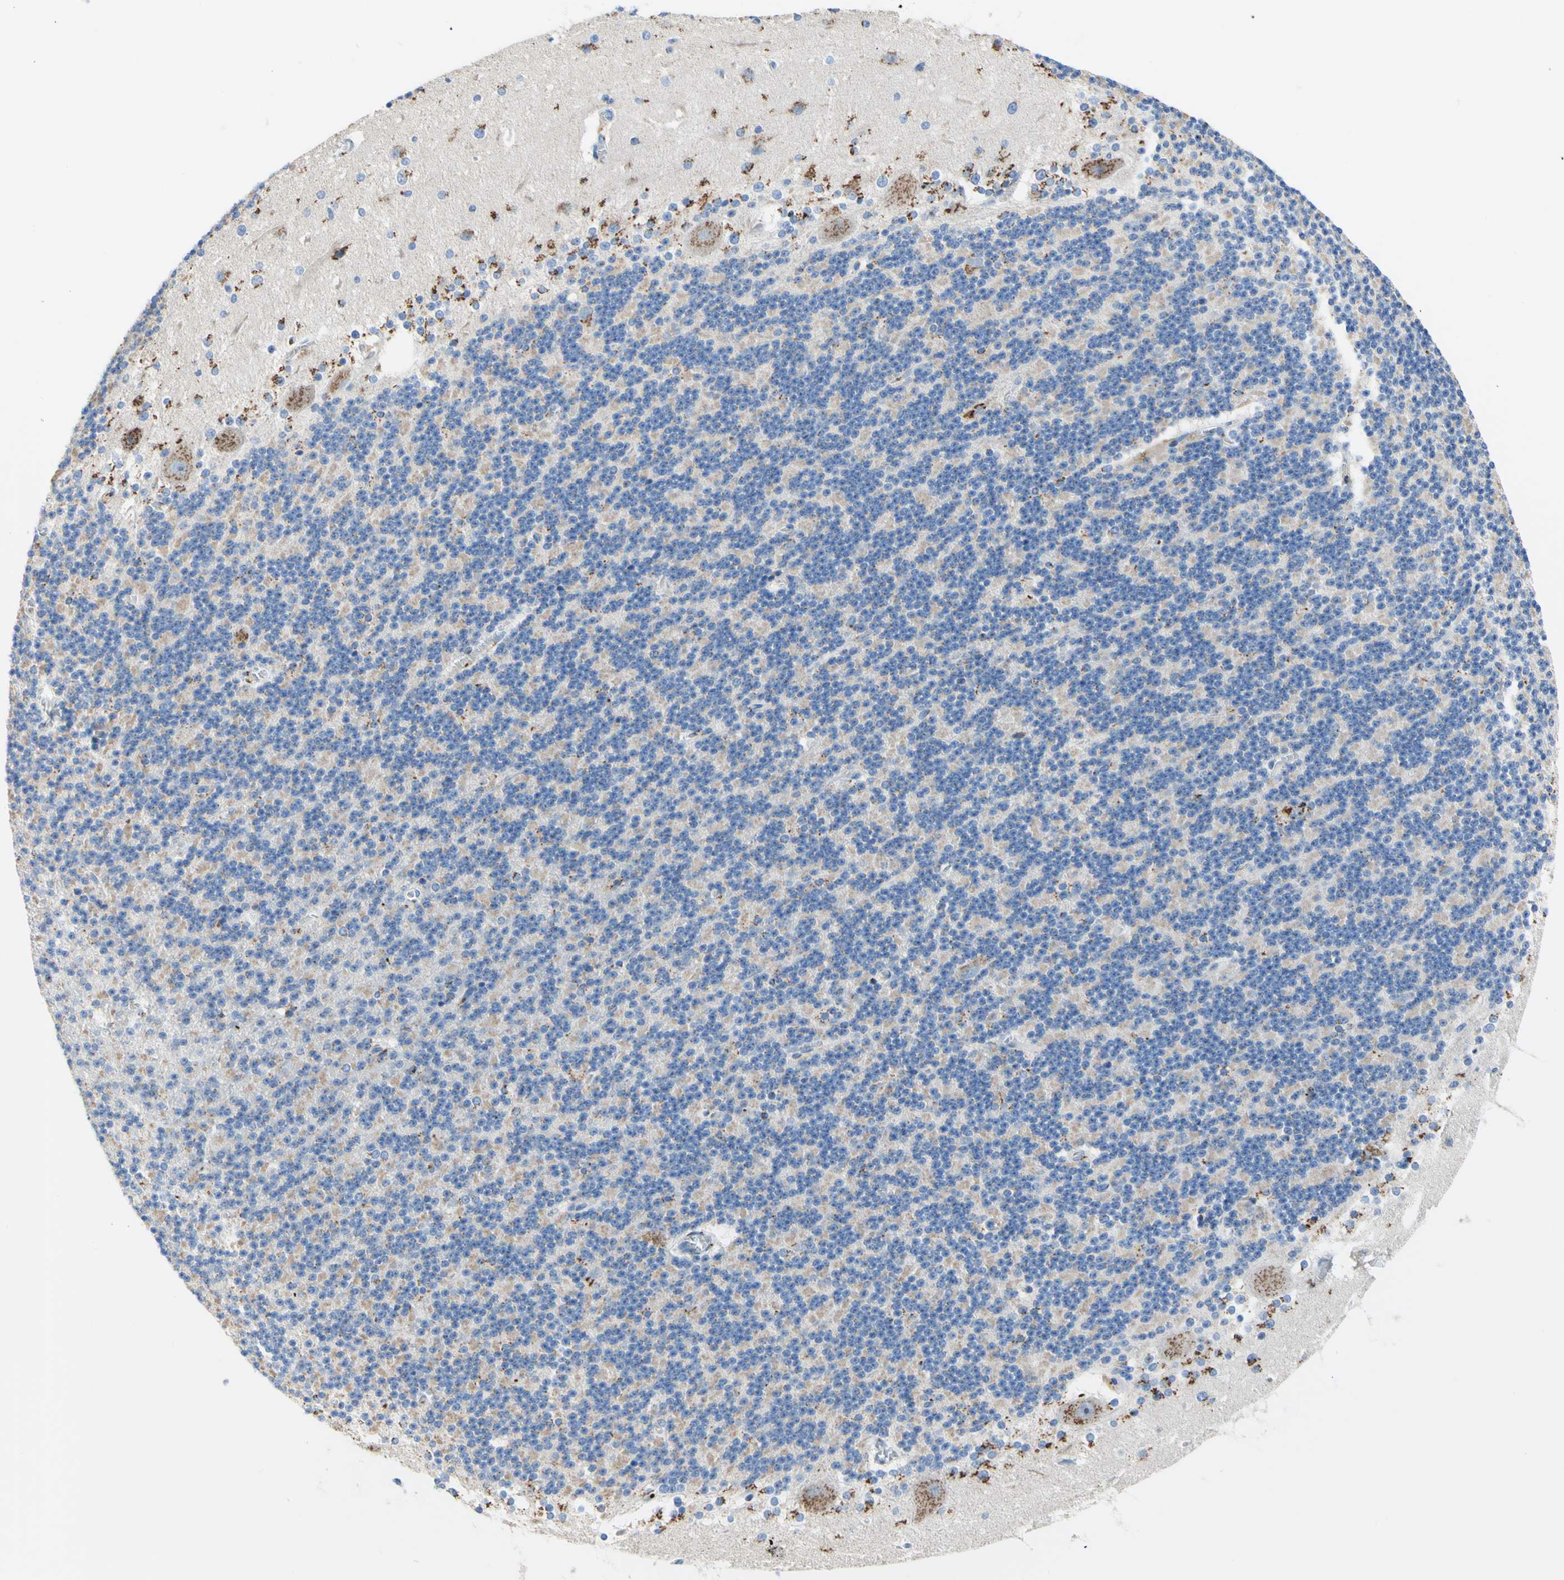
{"staining": {"intensity": "weak", "quantity": "25%-75%", "location": "cytoplasmic/membranous"}, "tissue": "cerebellum", "cell_type": "Cells in granular layer", "image_type": "normal", "snomed": [{"axis": "morphology", "description": "Normal tissue, NOS"}, {"axis": "topography", "description": "Cerebellum"}], "caption": "Immunohistochemical staining of benign cerebellum displays 25%-75% levels of weak cytoplasmic/membranous protein expression in approximately 25%-75% of cells in granular layer. The staining was performed using DAB to visualize the protein expression in brown, while the nuclei were stained in blue with hematoxylin (Magnification: 20x).", "gene": "GALNT2", "patient": {"sex": "female", "age": 19}}